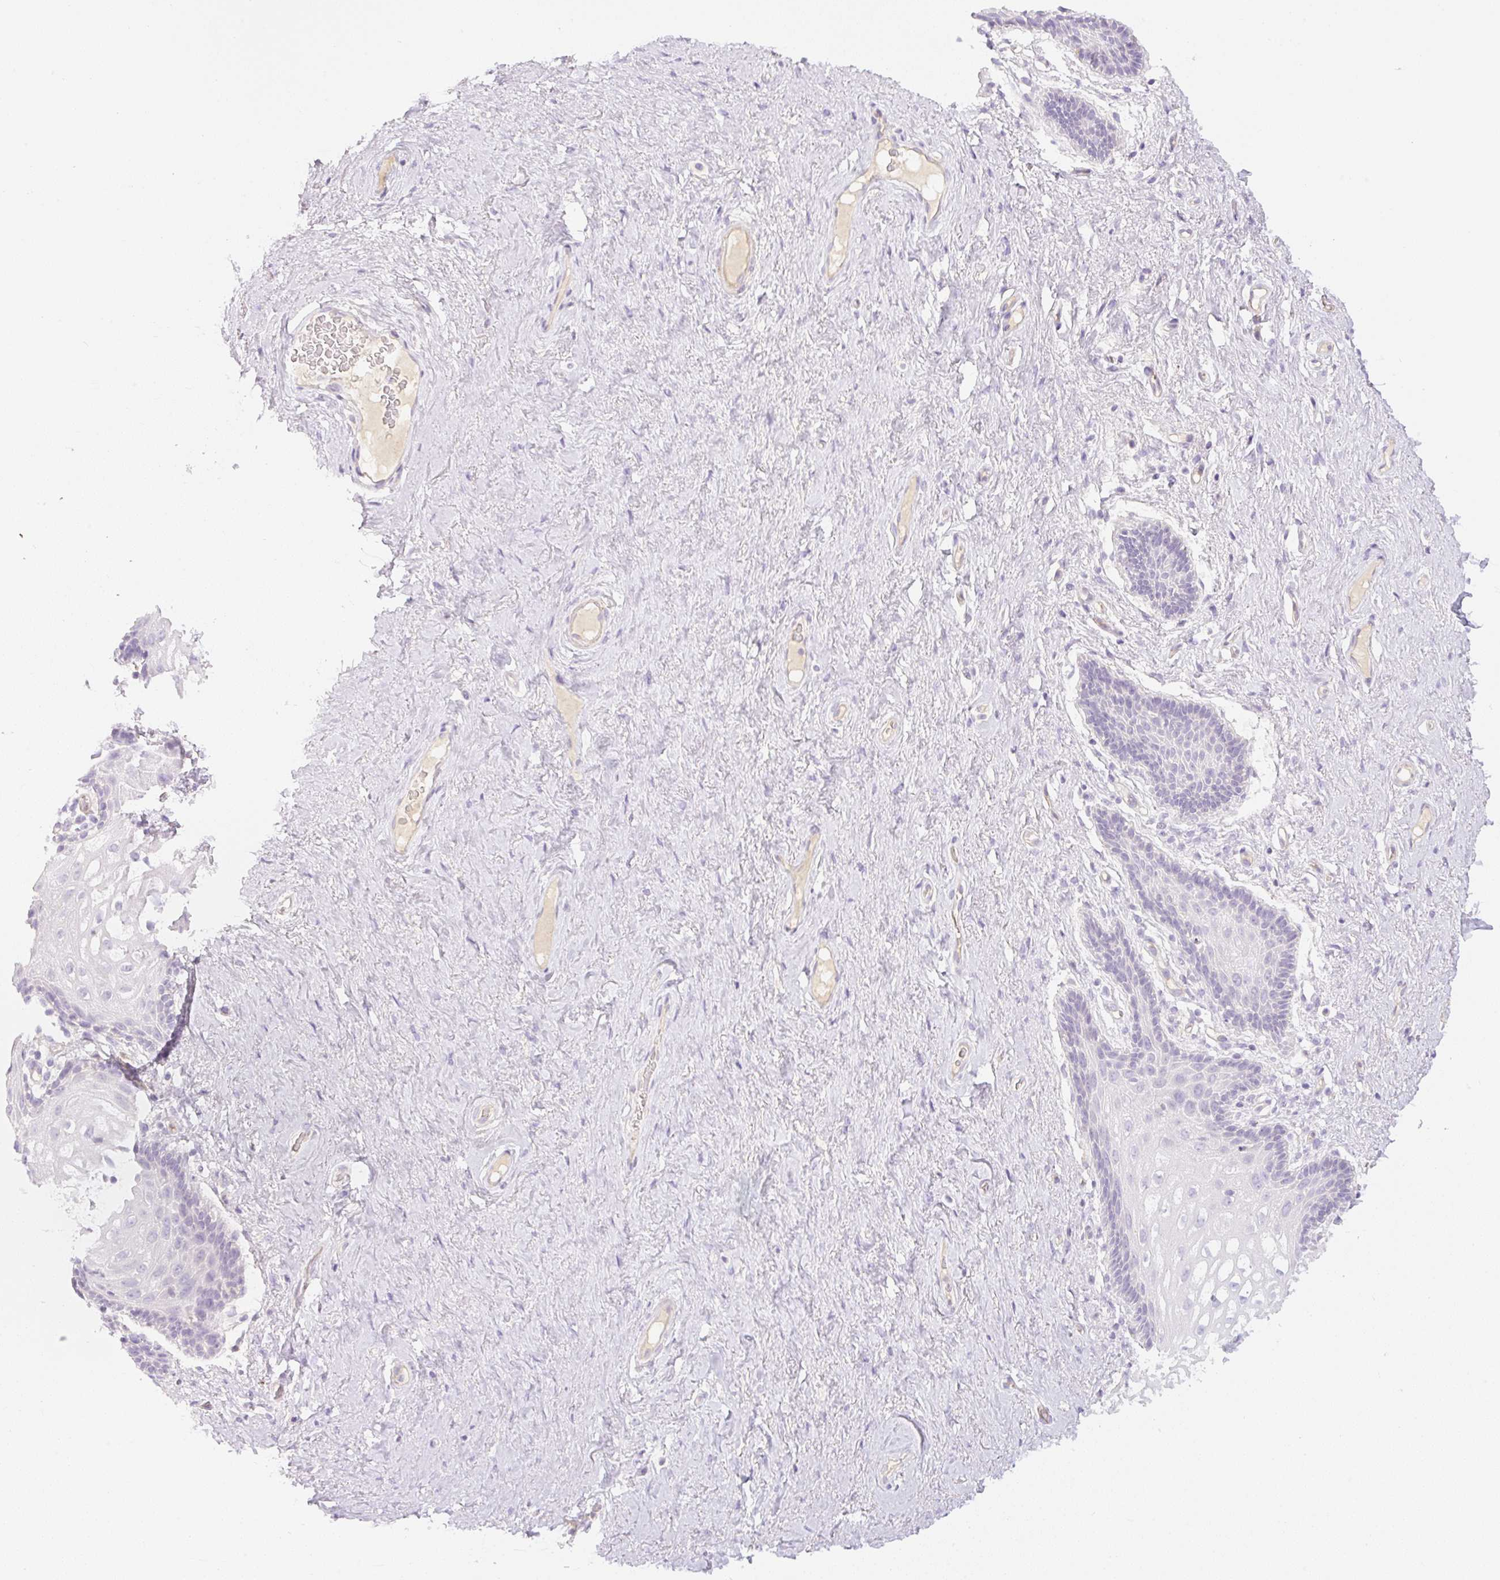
{"staining": {"intensity": "negative", "quantity": "none", "location": "none"}, "tissue": "vagina", "cell_type": "Squamous epithelial cells", "image_type": "normal", "snomed": [{"axis": "morphology", "description": "Normal tissue, NOS"}, {"axis": "topography", "description": "Vagina"}, {"axis": "topography", "description": "Peripheral nerve tissue"}], "caption": "The immunohistochemistry (IHC) image has no significant staining in squamous epithelial cells of vagina. Nuclei are stained in blue.", "gene": "MIA2", "patient": {"sex": "female", "age": 71}}